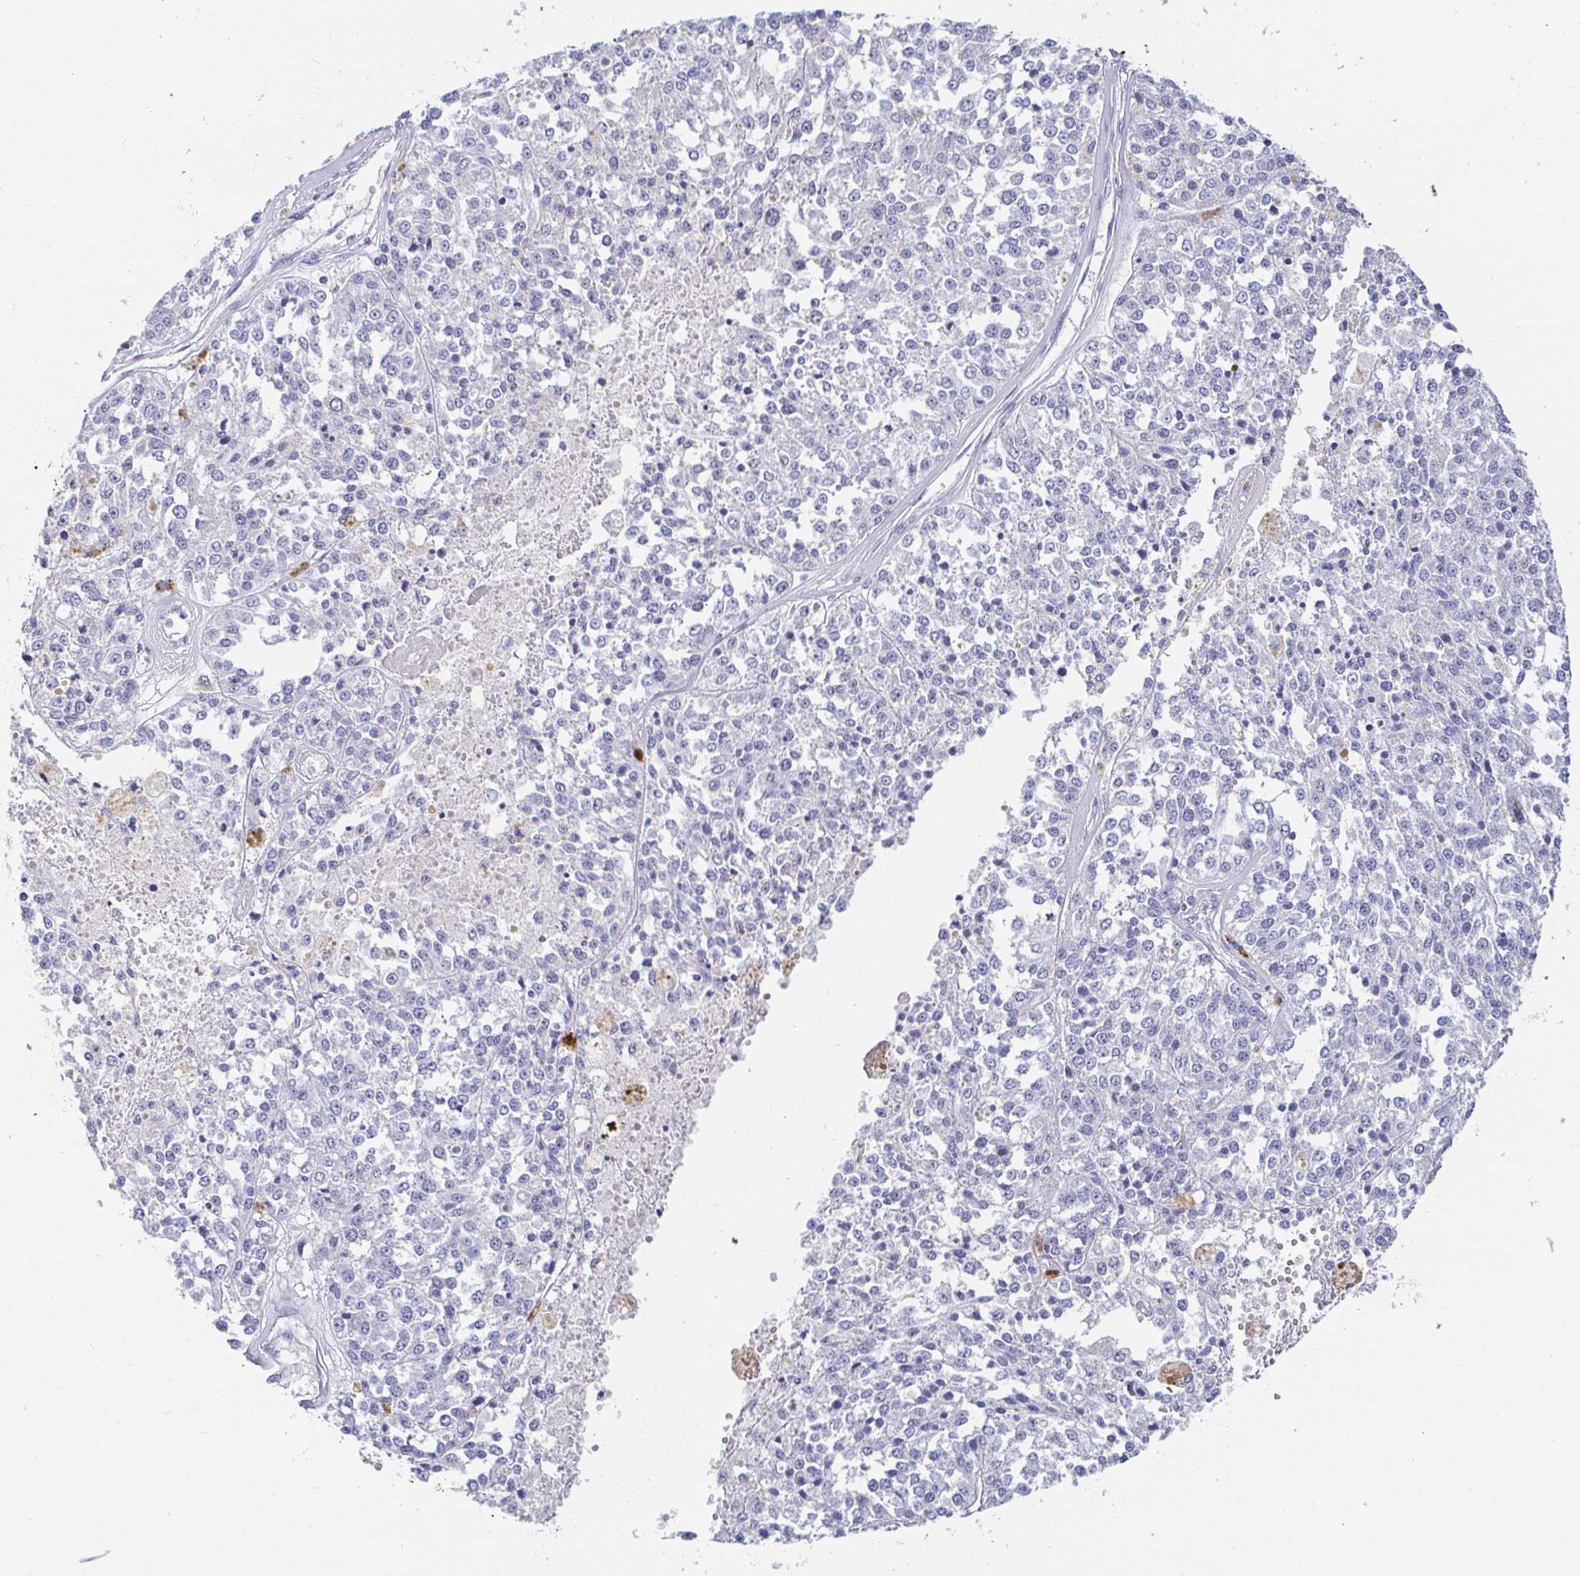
{"staining": {"intensity": "negative", "quantity": "none", "location": "none"}, "tissue": "melanoma", "cell_type": "Tumor cells", "image_type": "cancer", "snomed": [{"axis": "morphology", "description": "Malignant melanoma, Metastatic site"}, {"axis": "topography", "description": "Lymph node"}], "caption": "Protein analysis of malignant melanoma (metastatic site) shows no significant staining in tumor cells. (Stains: DAB (3,3'-diaminobenzidine) IHC with hematoxylin counter stain, Microscopy: brightfield microscopy at high magnification).", "gene": "PDE6B", "patient": {"sex": "female", "age": 64}}